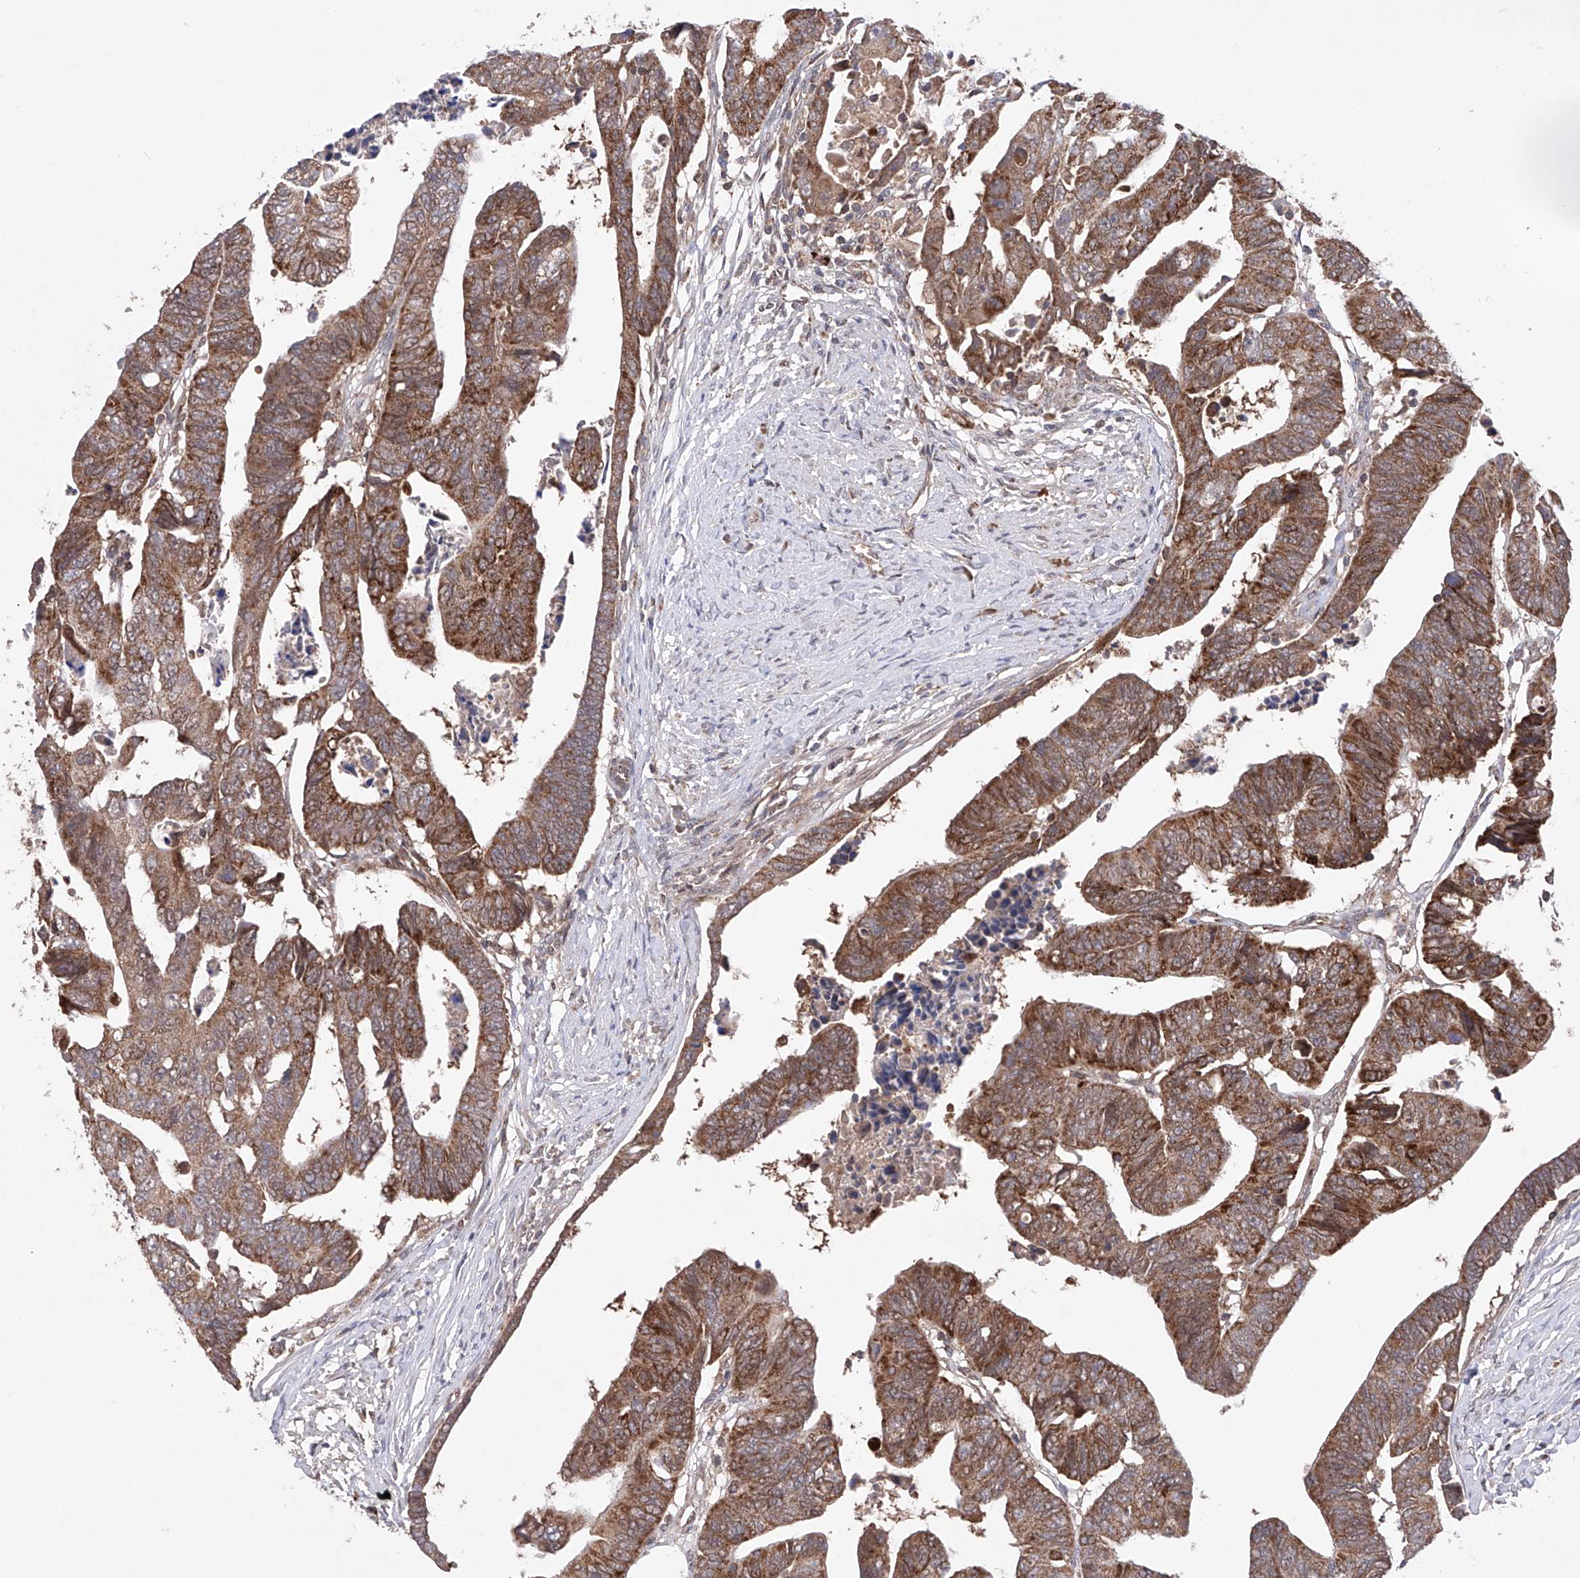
{"staining": {"intensity": "moderate", "quantity": ">75%", "location": "cytoplasmic/membranous"}, "tissue": "colorectal cancer", "cell_type": "Tumor cells", "image_type": "cancer", "snomed": [{"axis": "morphology", "description": "Adenocarcinoma, NOS"}, {"axis": "topography", "description": "Rectum"}], "caption": "Colorectal cancer (adenocarcinoma) tissue shows moderate cytoplasmic/membranous staining in about >75% of tumor cells", "gene": "SDHAF4", "patient": {"sex": "female", "age": 65}}